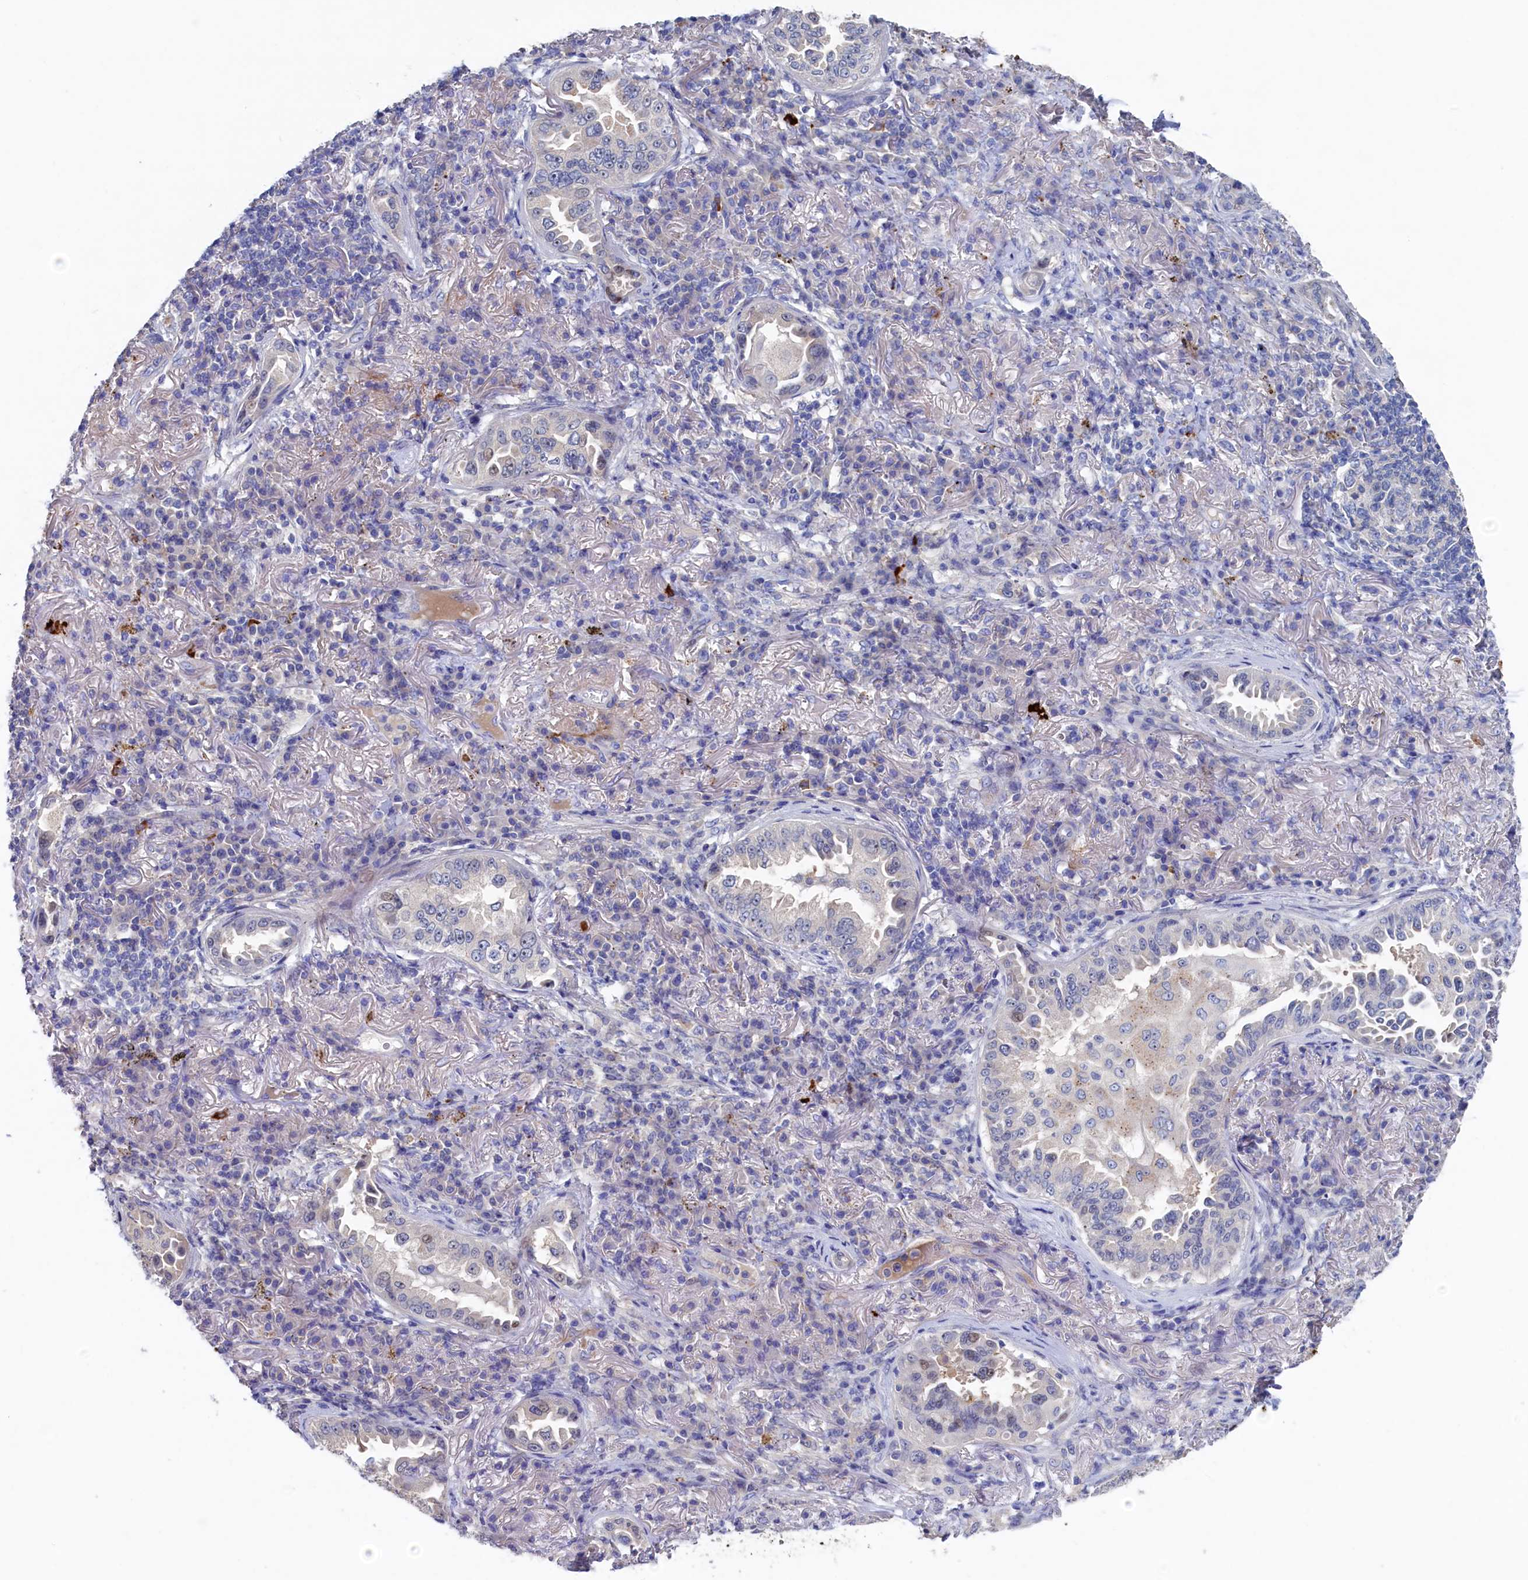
{"staining": {"intensity": "weak", "quantity": "<25%", "location": "nuclear"}, "tissue": "lung cancer", "cell_type": "Tumor cells", "image_type": "cancer", "snomed": [{"axis": "morphology", "description": "Adenocarcinoma, NOS"}, {"axis": "topography", "description": "Lung"}], "caption": "Immunohistochemical staining of human lung cancer (adenocarcinoma) exhibits no significant positivity in tumor cells.", "gene": "CBLIF", "patient": {"sex": "female", "age": 69}}